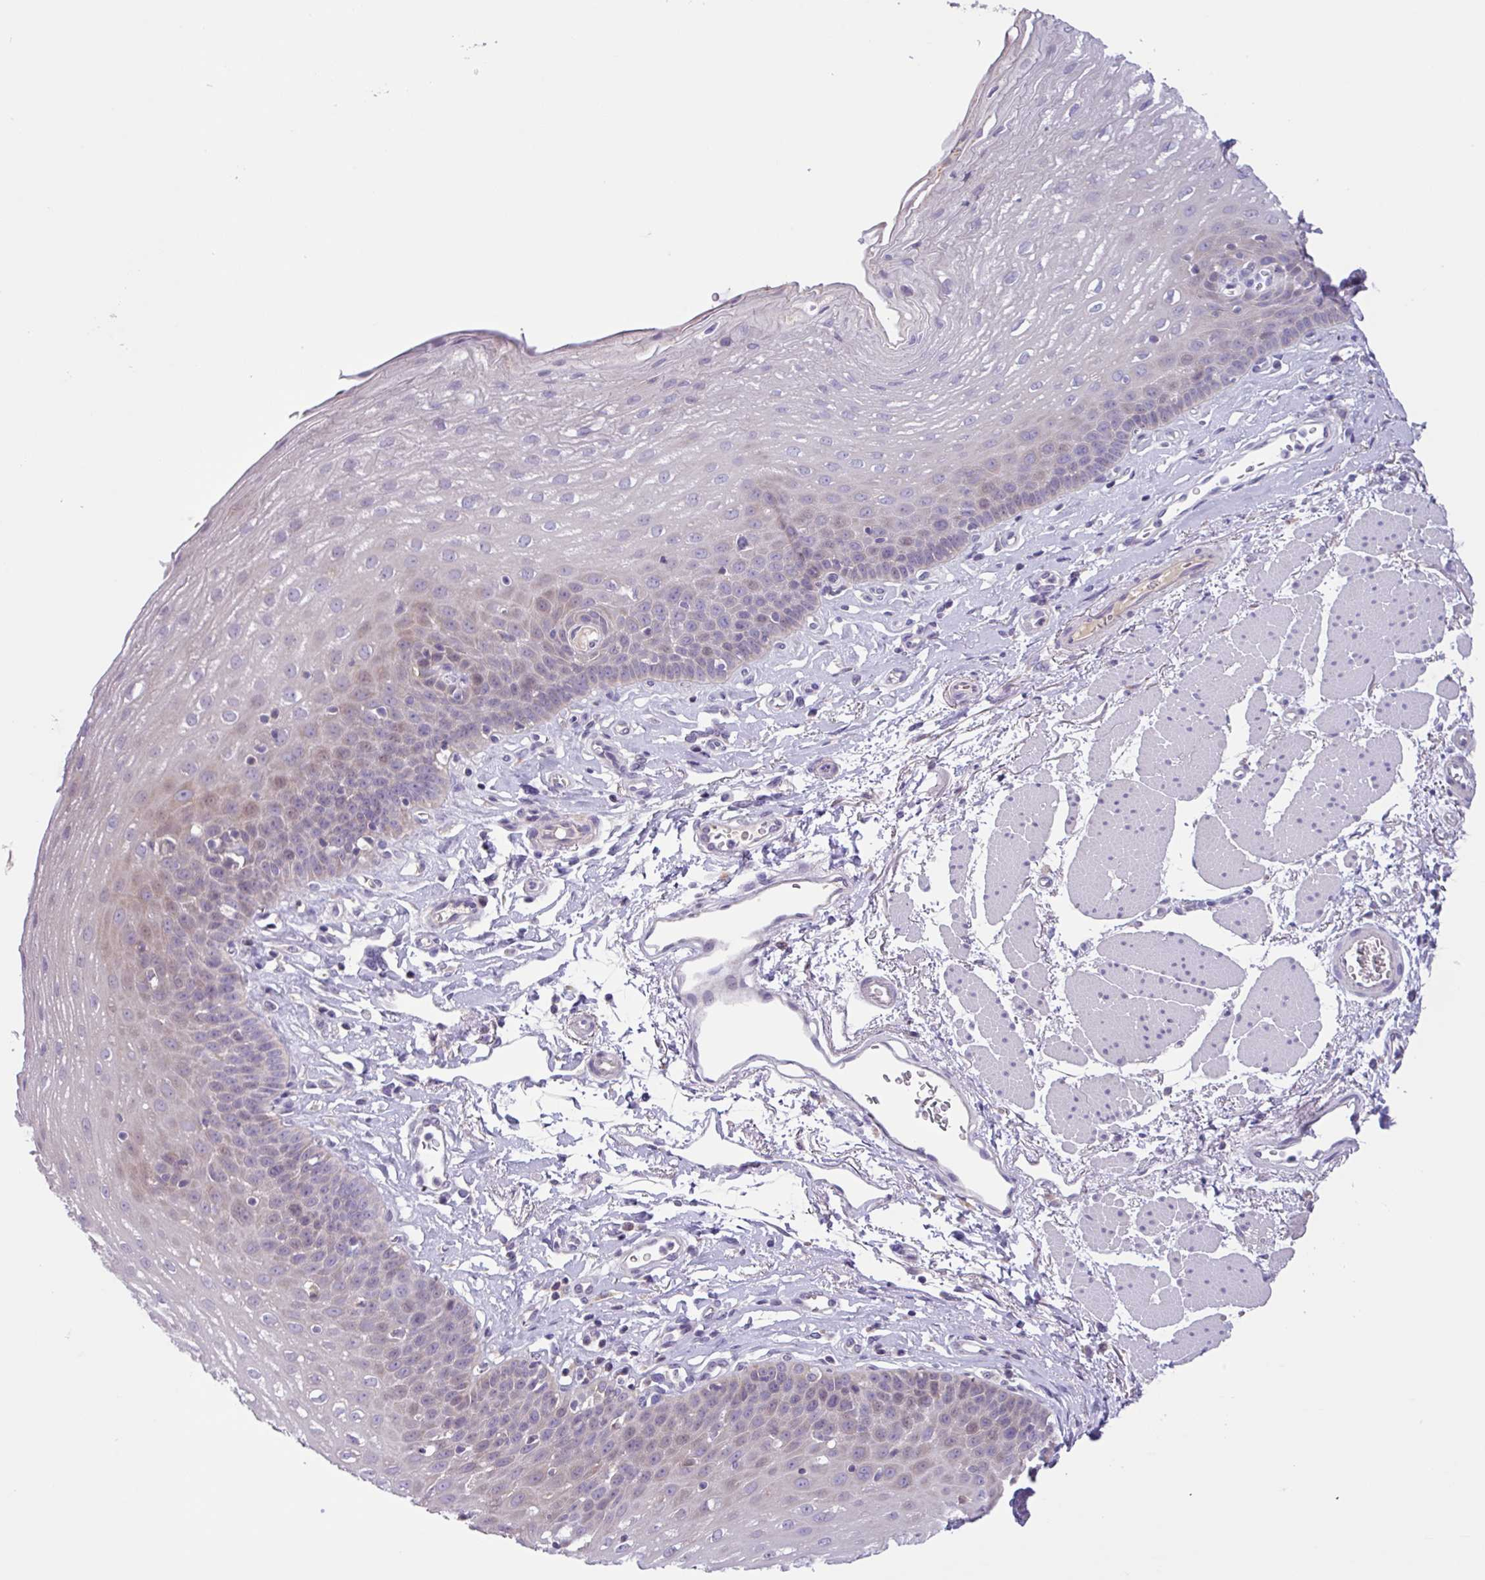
{"staining": {"intensity": "weak", "quantity": "<25%", "location": "cytoplasmic/membranous"}, "tissue": "esophagus", "cell_type": "Squamous epithelial cells", "image_type": "normal", "snomed": [{"axis": "morphology", "description": "Normal tissue, NOS"}, {"axis": "topography", "description": "Esophagus"}], "caption": "The photomicrograph exhibits no significant expression in squamous epithelial cells of esophagus. Nuclei are stained in blue.", "gene": "SFTPB", "patient": {"sex": "female", "age": 81}}